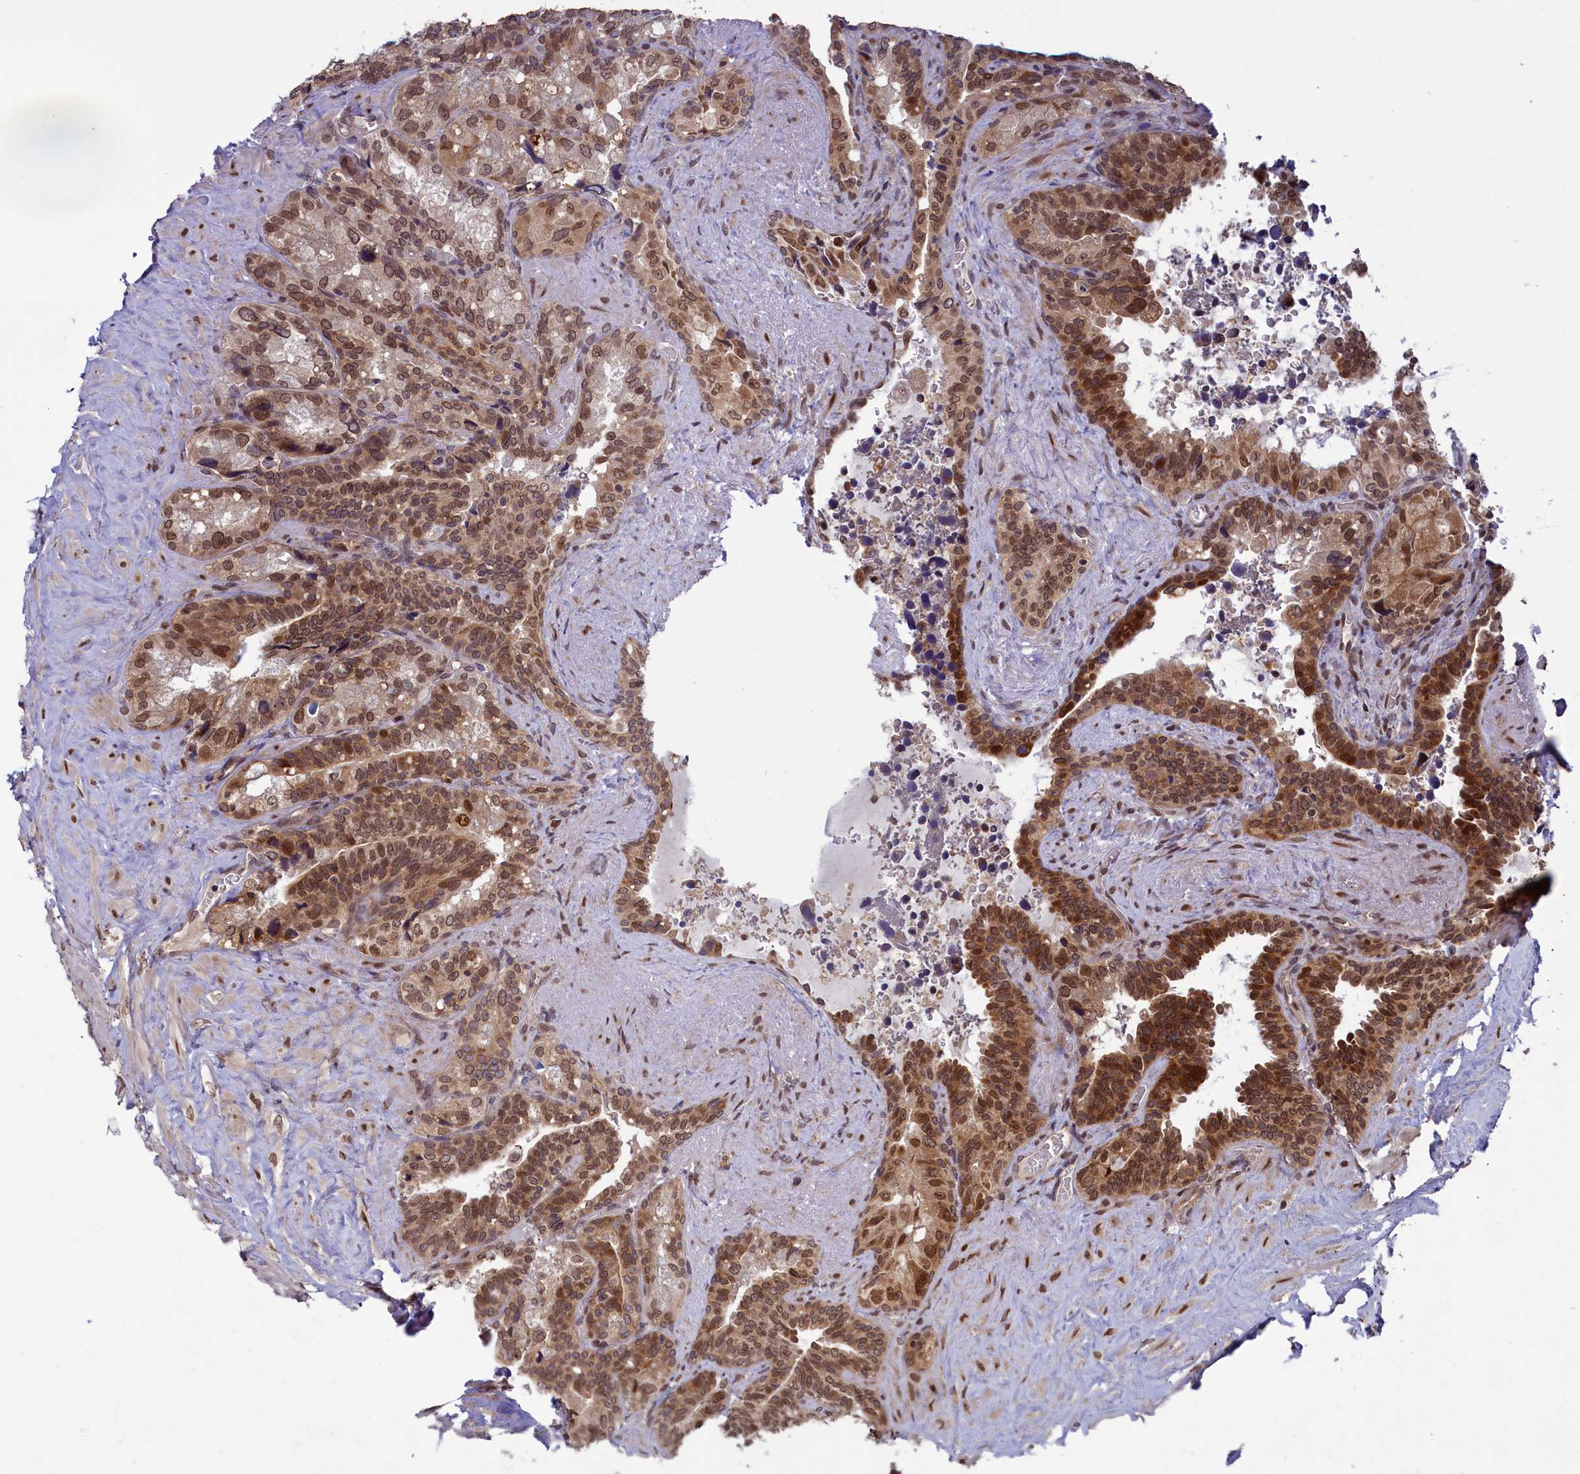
{"staining": {"intensity": "moderate", "quantity": ">75%", "location": "nuclear"}, "tissue": "seminal vesicle", "cell_type": "Glandular cells", "image_type": "normal", "snomed": [{"axis": "morphology", "description": "Normal tissue, NOS"}, {"axis": "topography", "description": "Seminal veicle"}], "caption": "IHC staining of benign seminal vesicle, which displays medium levels of moderate nuclear expression in about >75% of glandular cells indicating moderate nuclear protein expression. The staining was performed using DAB (brown) for protein detection and nuclei were counterstained in hematoxylin (blue).", "gene": "NAE1", "patient": {"sex": "male", "age": 68}}